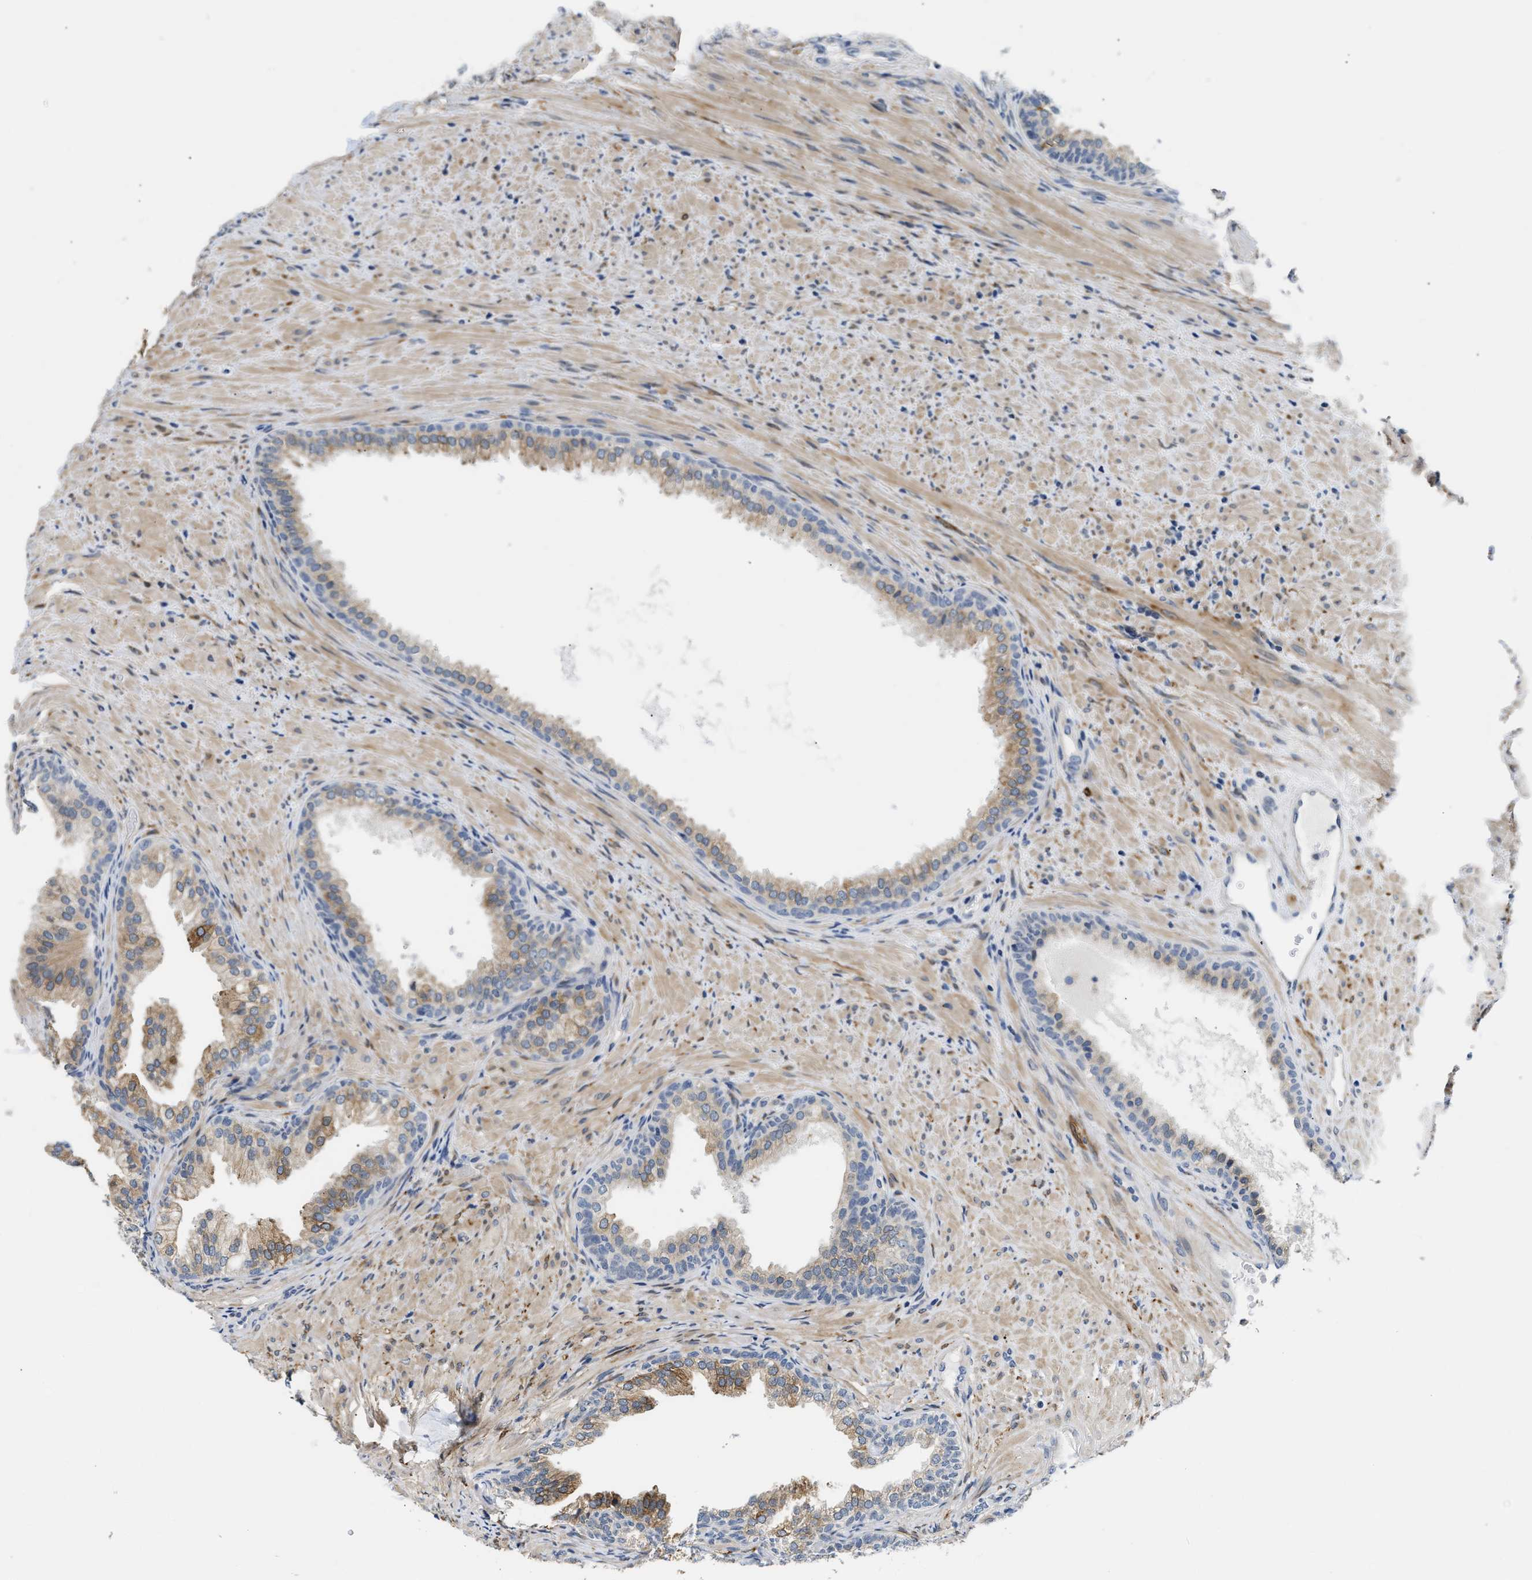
{"staining": {"intensity": "moderate", "quantity": ">75%", "location": "cytoplasmic/membranous"}, "tissue": "prostate", "cell_type": "Glandular cells", "image_type": "normal", "snomed": [{"axis": "morphology", "description": "Normal tissue, NOS"}, {"axis": "topography", "description": "Prostate"}], "caption": "Moderate cytoplasmic/membranous positivity is present in about >75% of glandular cells in normal prostate. (DAB (3,3'-diaminobenzidine) IHC, brown staining for protein, blue staining for nuclei).", "gene": "CLGN", "patient": {"sex": "male", "age": 76}}